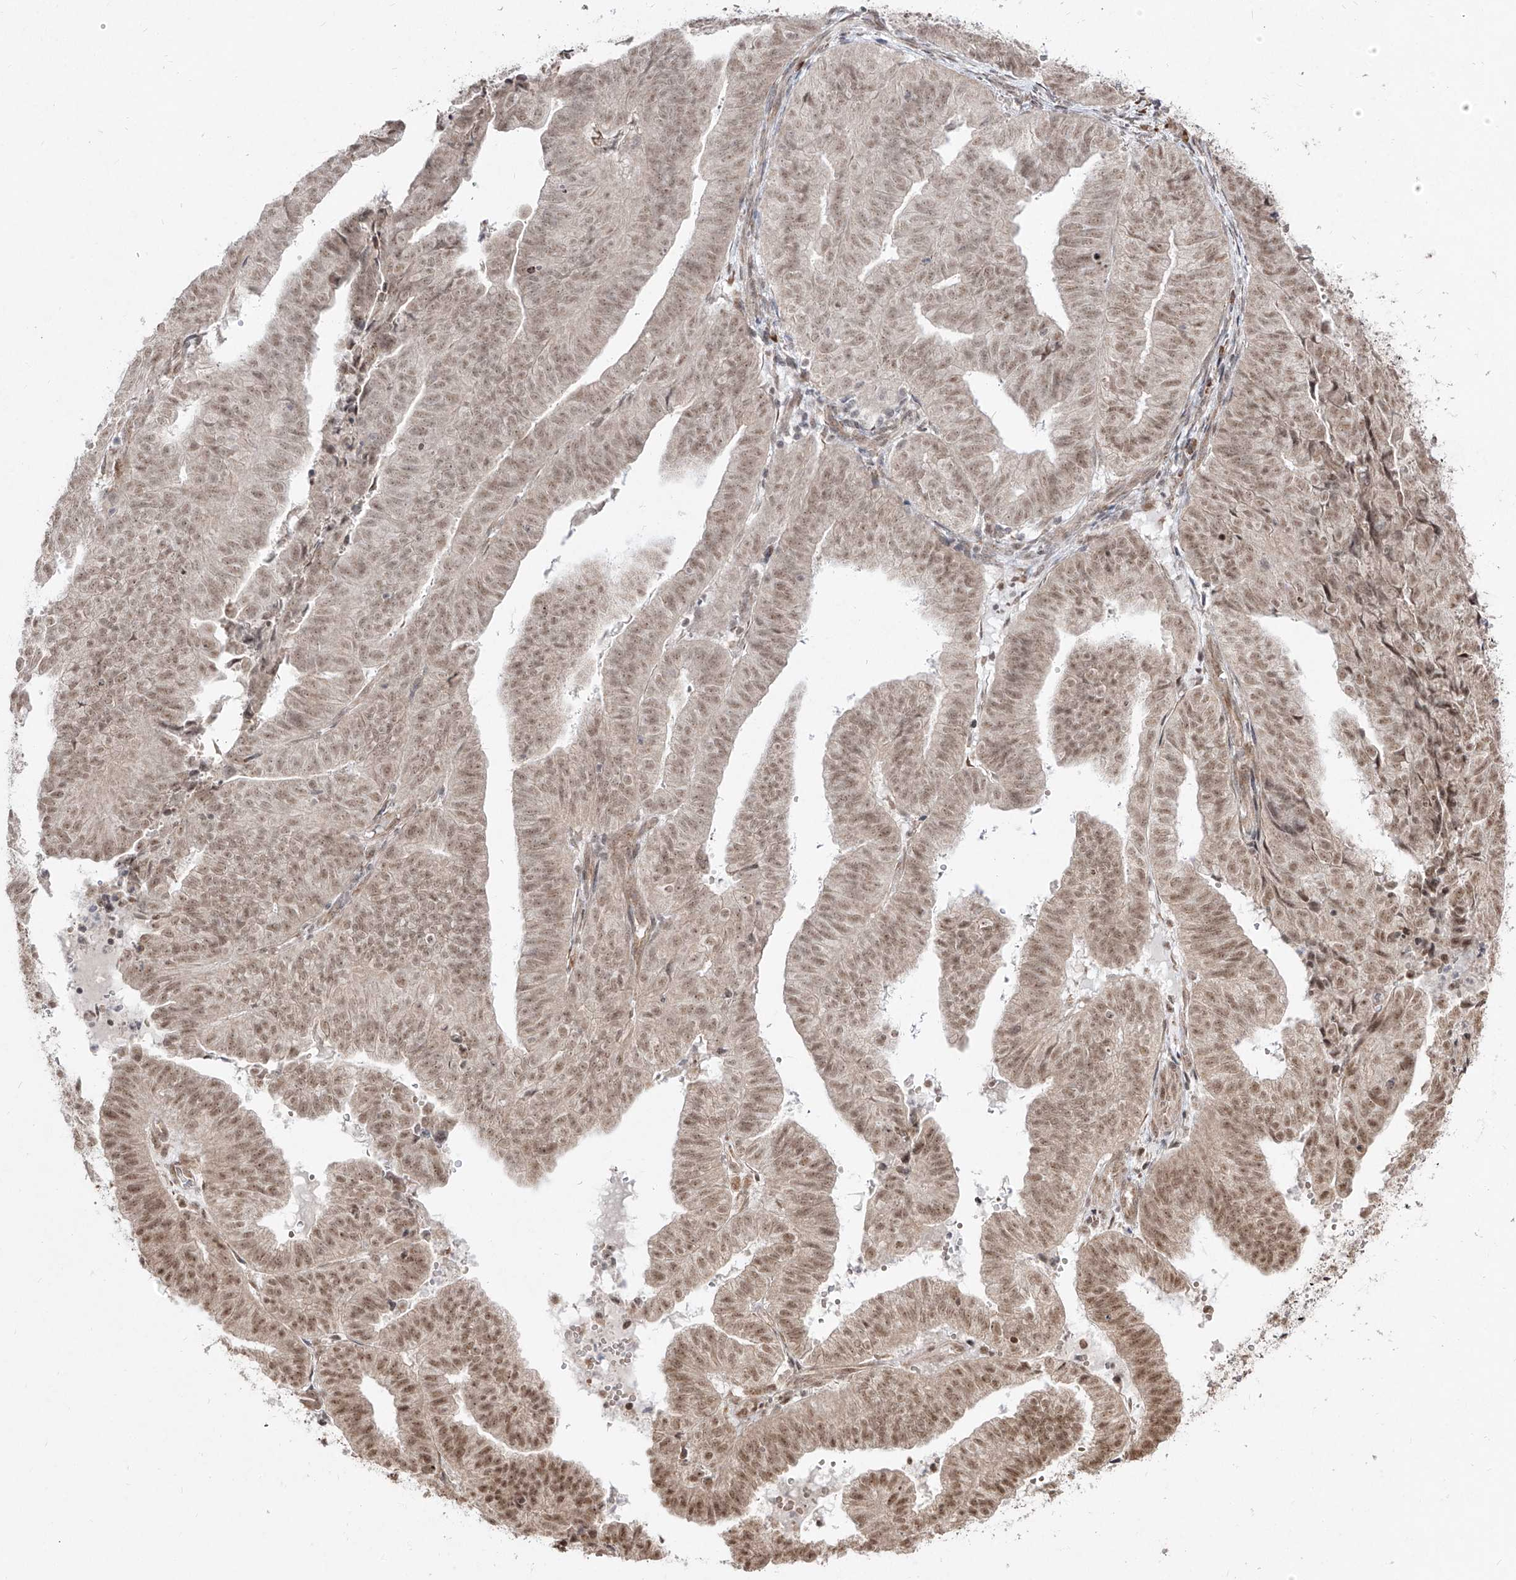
{"staining": {"intensity": "moderate", "quantity": ">75%", "location": "nuclear"}, "tissue": "endometrial cancer", "cell_type": "Tumor cells", "image_type": "cancer", "snomed": [{"axis": "morphology", "description": "Adenocarcinoma, NOS"}, {"axis": "topography", "description": "Uterus"}], "caption": "DAB (3,3'-diaminobenzidine) immunohistochemical staining of human endometrial adenocarcinoma reveals moderate nuclear protein expression in approximately >75% of tumor cells.", "gene": "SNRNP27", "patient": {"sex": "female", "age": 77}}